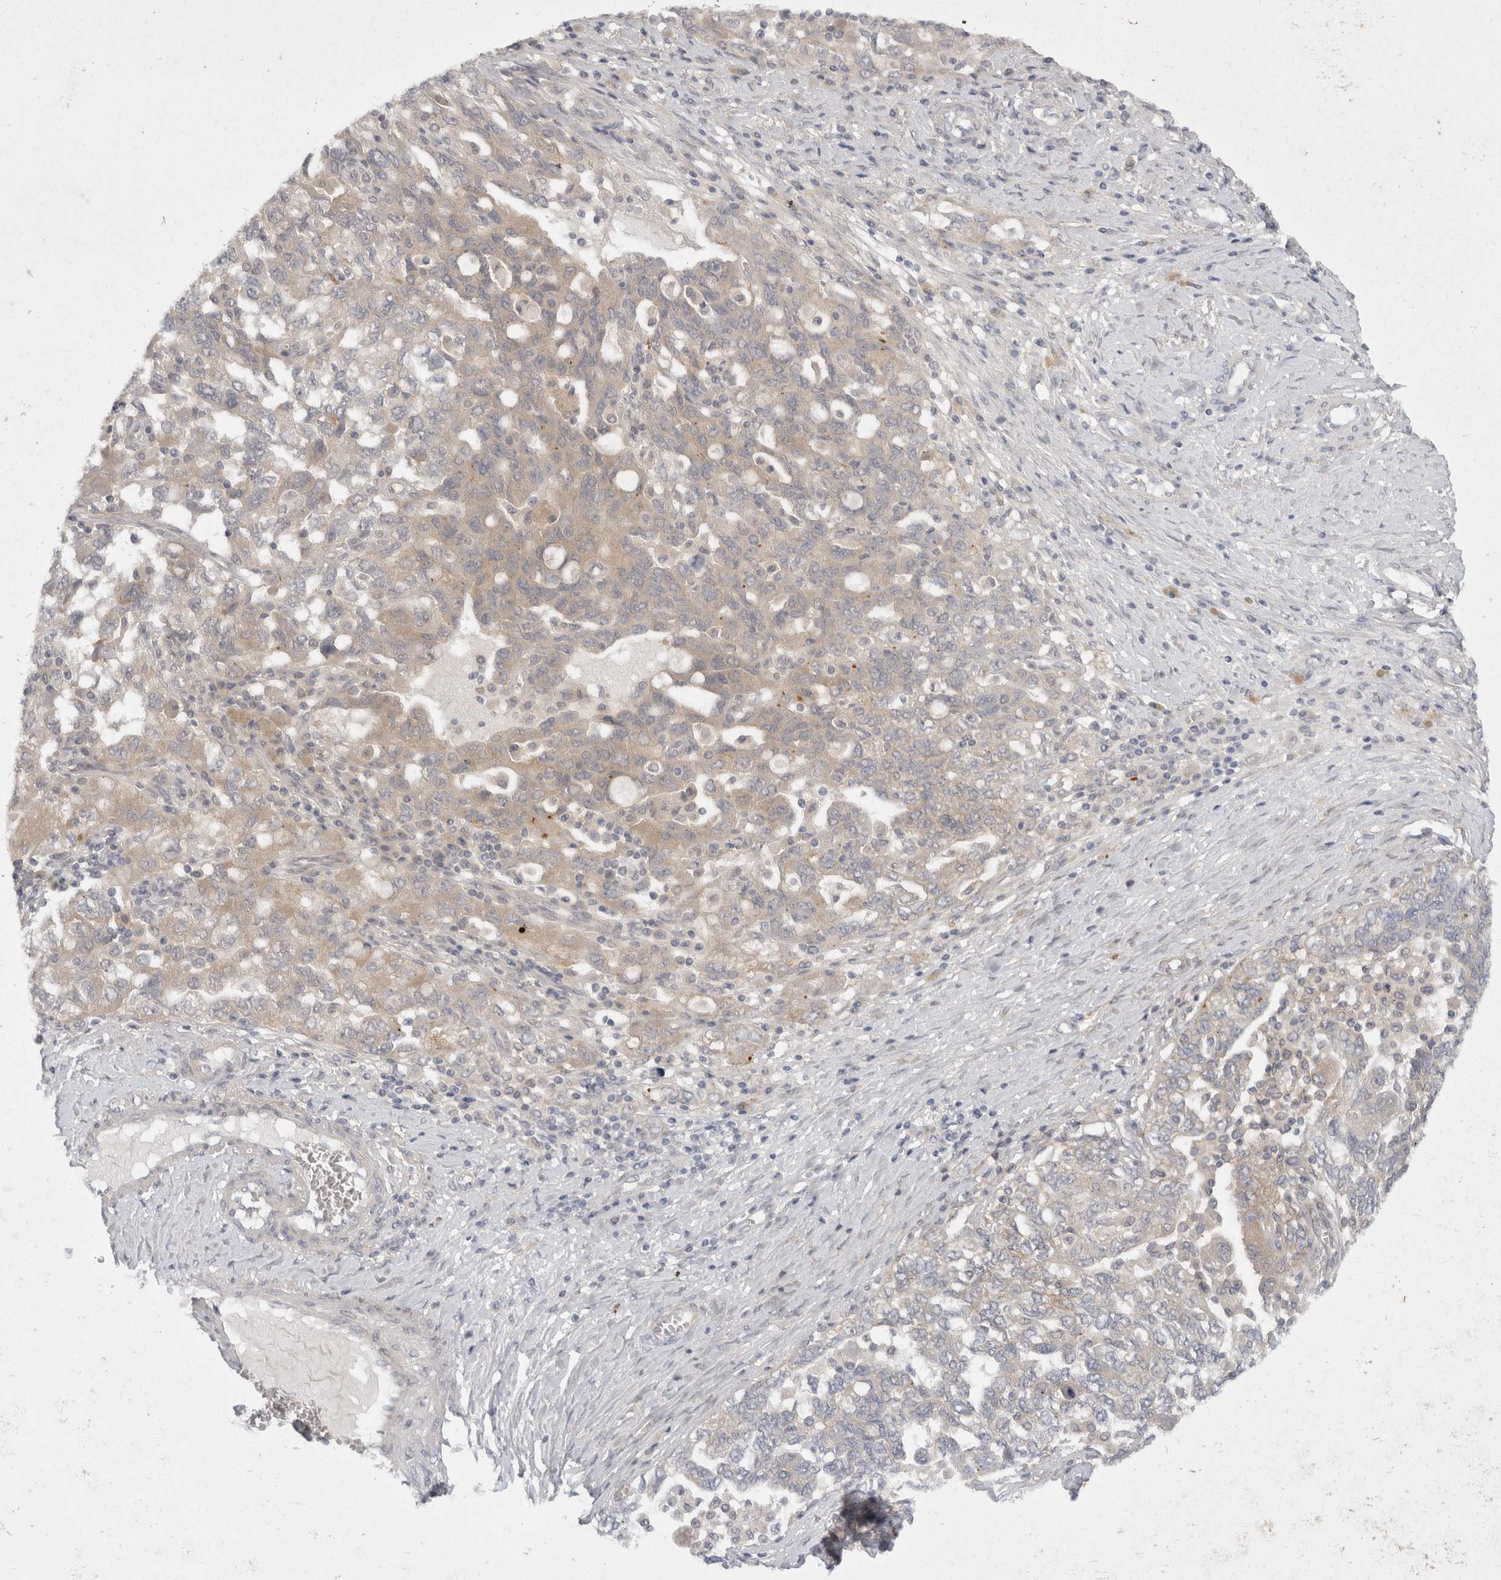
{"staining": {"intensity": "weak", "quantity": "<25%", "location": "cytoplasmic/membranous"}, "tissue": "ovarian cancer", "cell_type": "Tumor cells", "image_type": "cancer", "snomed": [{"axis": "morphology", "description": "Carcinoma, NOS"}, {"axis": "morphology", "description": "Cystadenocarcinoma, serous, NOS"}, {"axis": "topography", "description": "Ovary"}], "caption": "This is an immunohistochemistry (IHC) photomicrograph of serous cystadenocarcinoma (ovarian). There is no expression in tumor cells.", "gene": "TOM1L2", "patient": {"sex": "female", "age": 69}}